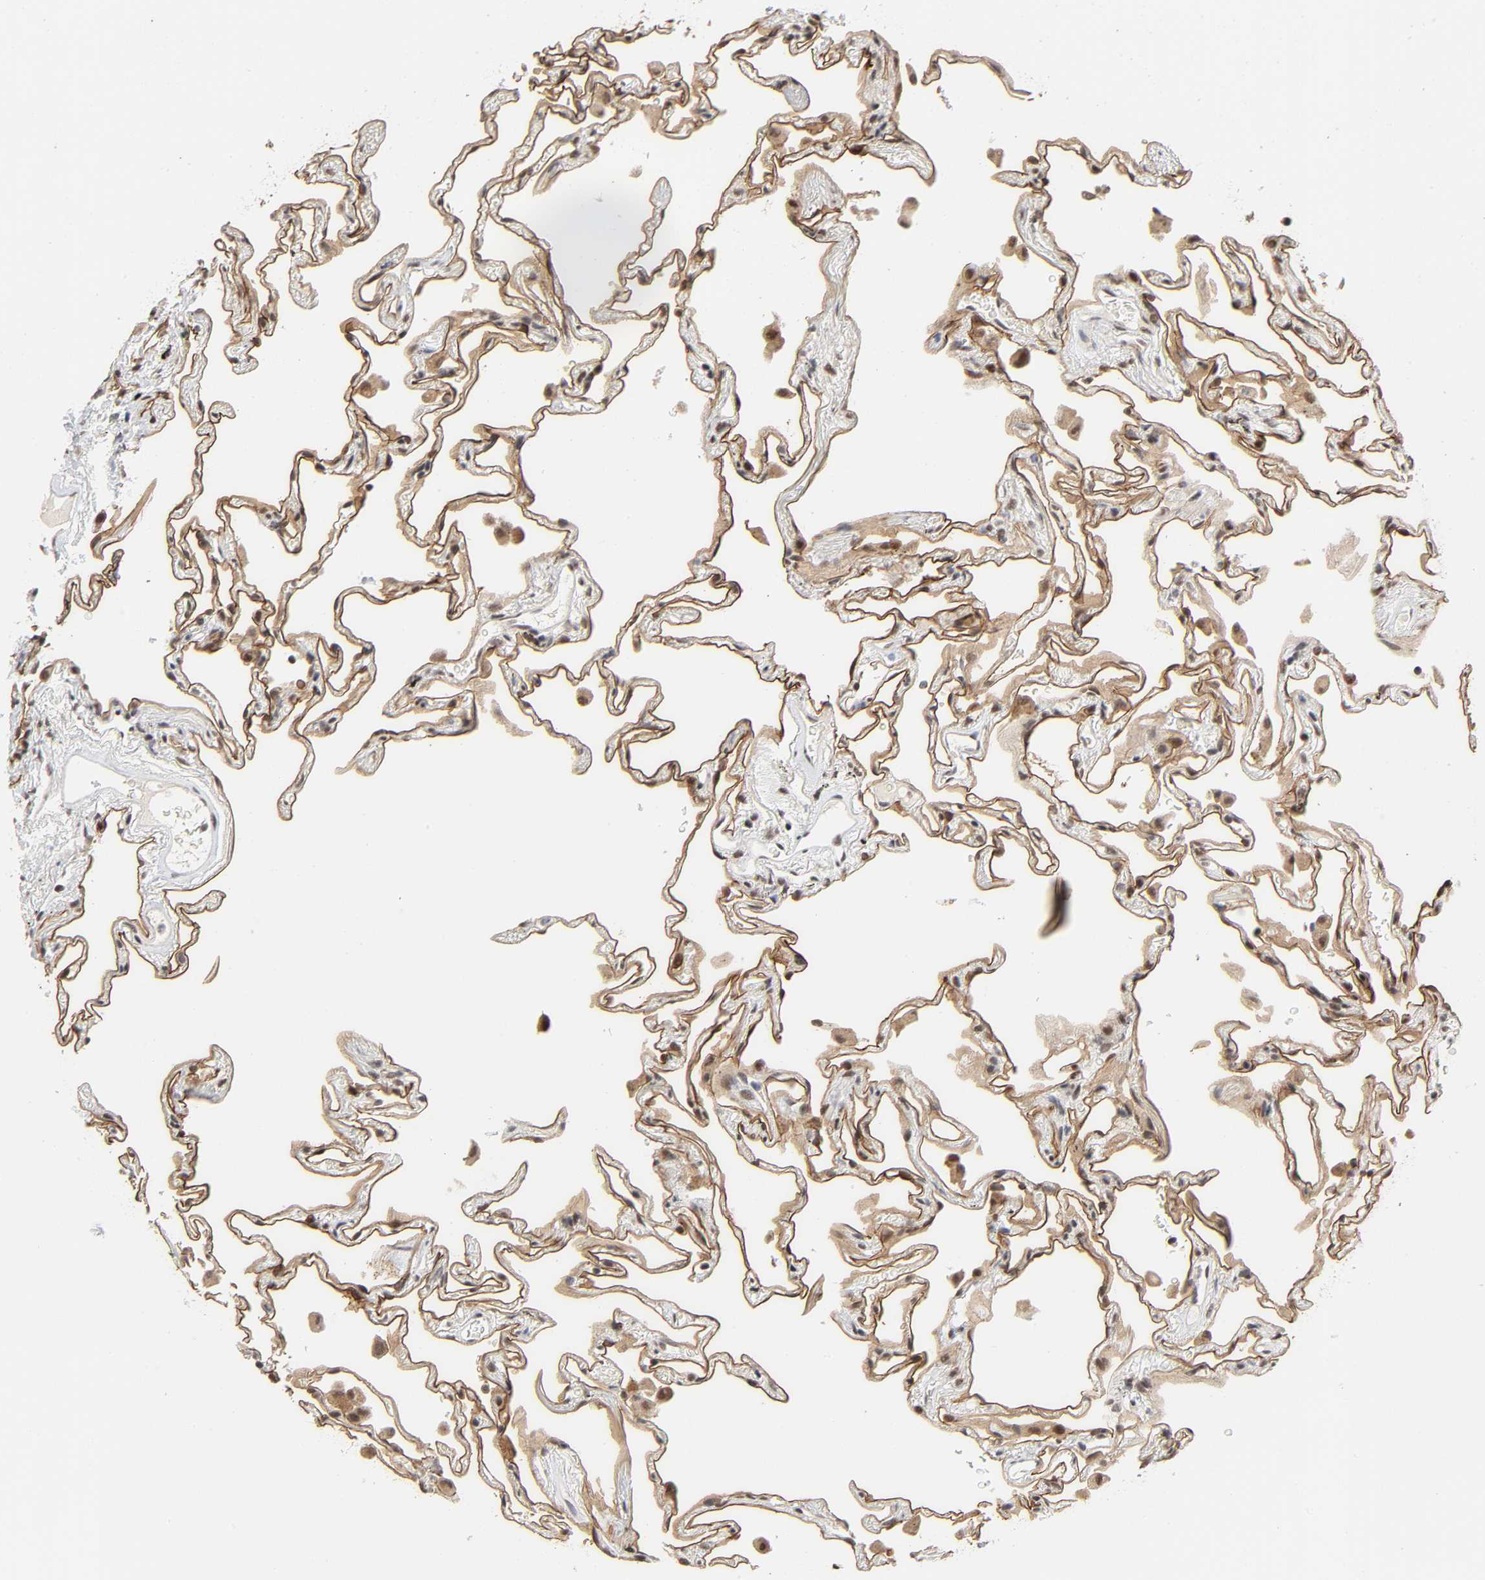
{"staining": {"intensity": "strong", "quantity": ">75%", "location": "cytoplasmic/membranous"}, "tissue": "lung", "cell_type": "Alveolar cells", "image_type": "normal", "snomed": [{"axis": "morphology", "description": "Normal tissue, NOS"}, {"axis": "morphology", "description": "Inflammation, NOS"}, {"axis": "topography", "description": "Lung"}], "caption": "Immunohistochemistry (IHC) micrograph of unremarkable lung stained for a protein (brown), which reveals high levels of strong cytoplasmic/membranous expression in about >75% of alveolar cells.", "gene": "ZKSCAN8", "patient": {"sex": "male", "age": 69}}